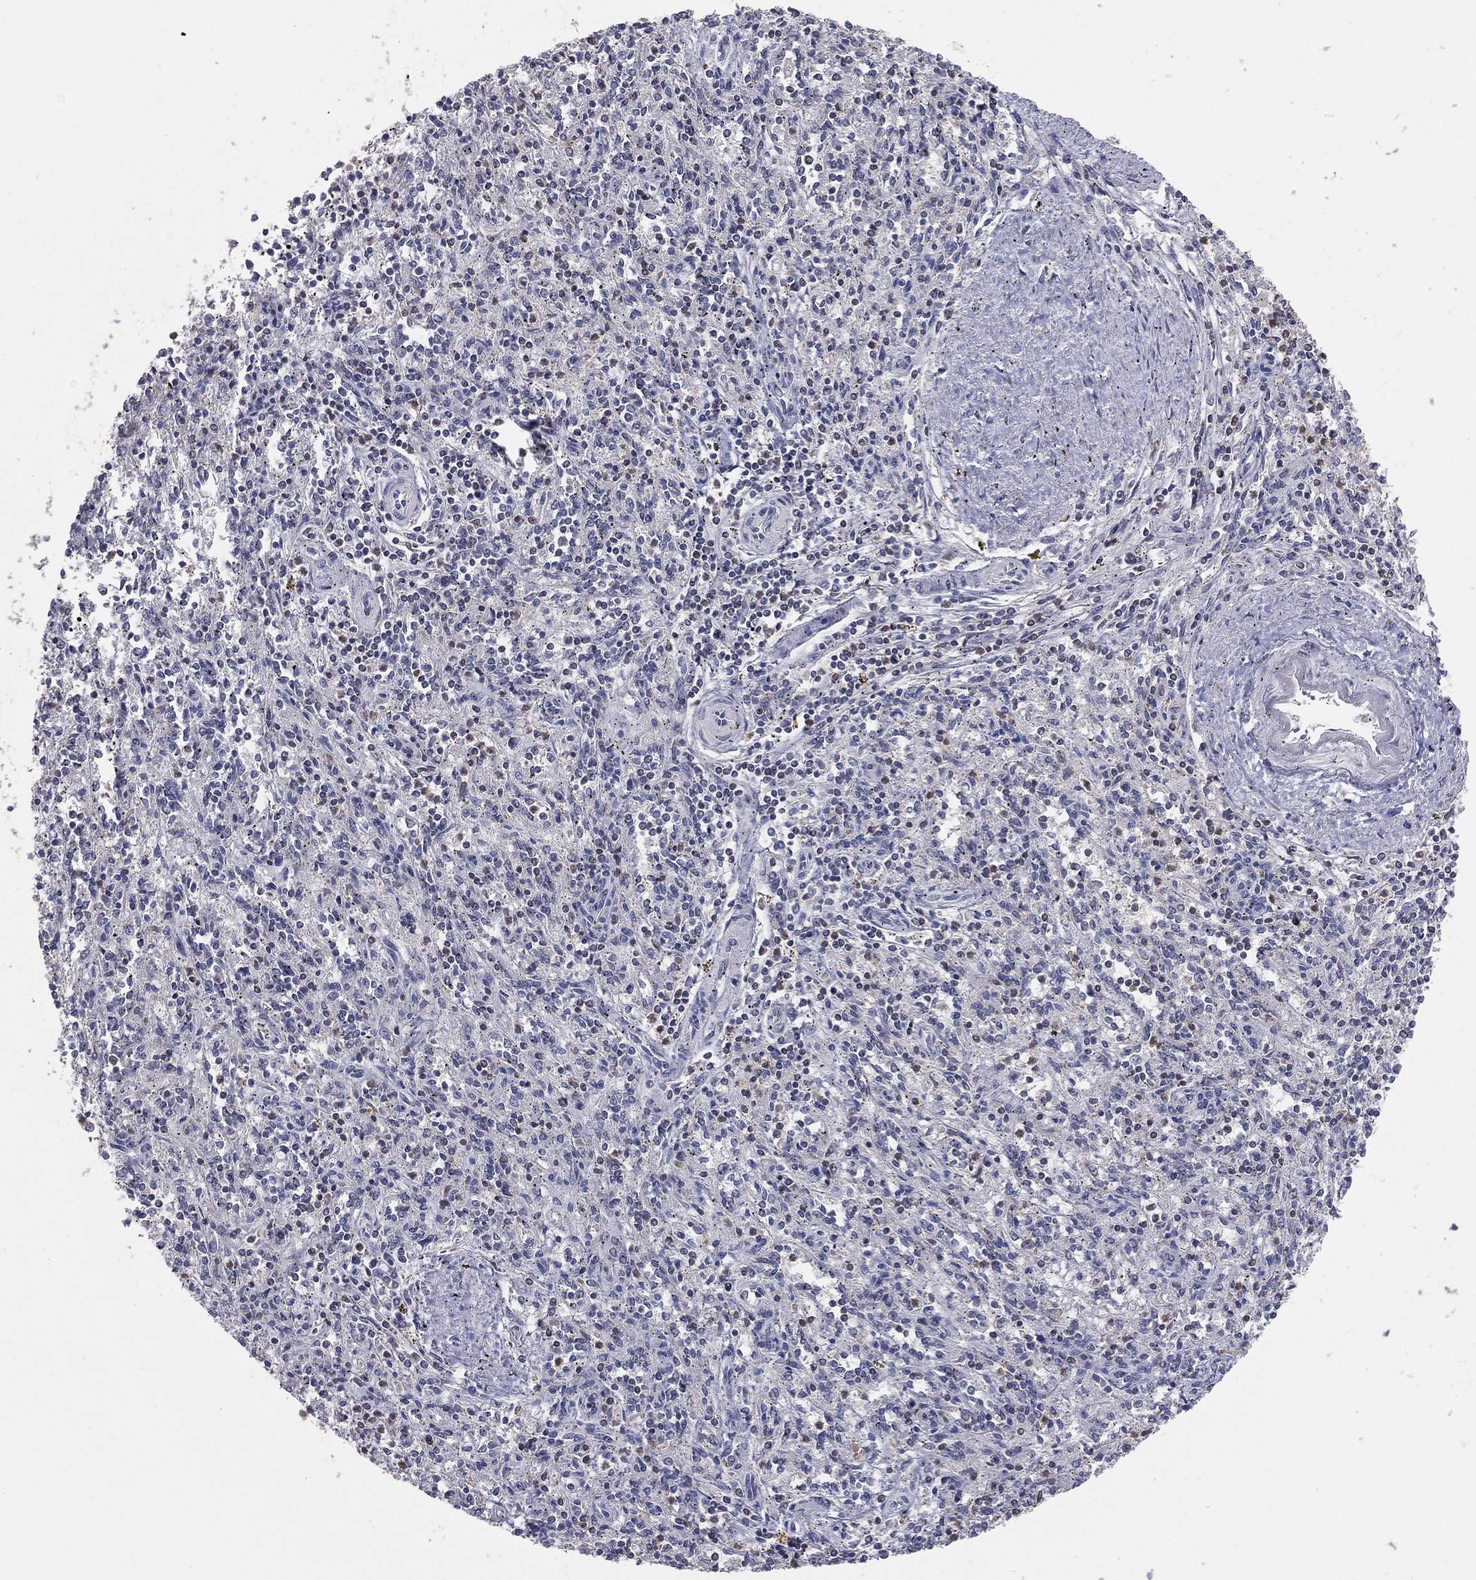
{"staining": {"intensity": "moderate", "quantity": "<25%", "location": "cytoplasmic/membranous"}, "tissue": "spleen", "cell_type": "Cells in red pulp", "image_type": "normal", "snomed": [{"axis": "morphology", "description": "Normal tissue, NOS"}, {"axis": "topography", "description": "Spleen"}], "caption": "IHC (DAB (3,3'-diaminobenzidine)) staining of unremarkable spleen shows moderate cytoplasmic/membranous protein expression in about <25% of cells in red pulp.", "gene": "PSTPIP1", "patient": {"sex": "male", "age": 69}}